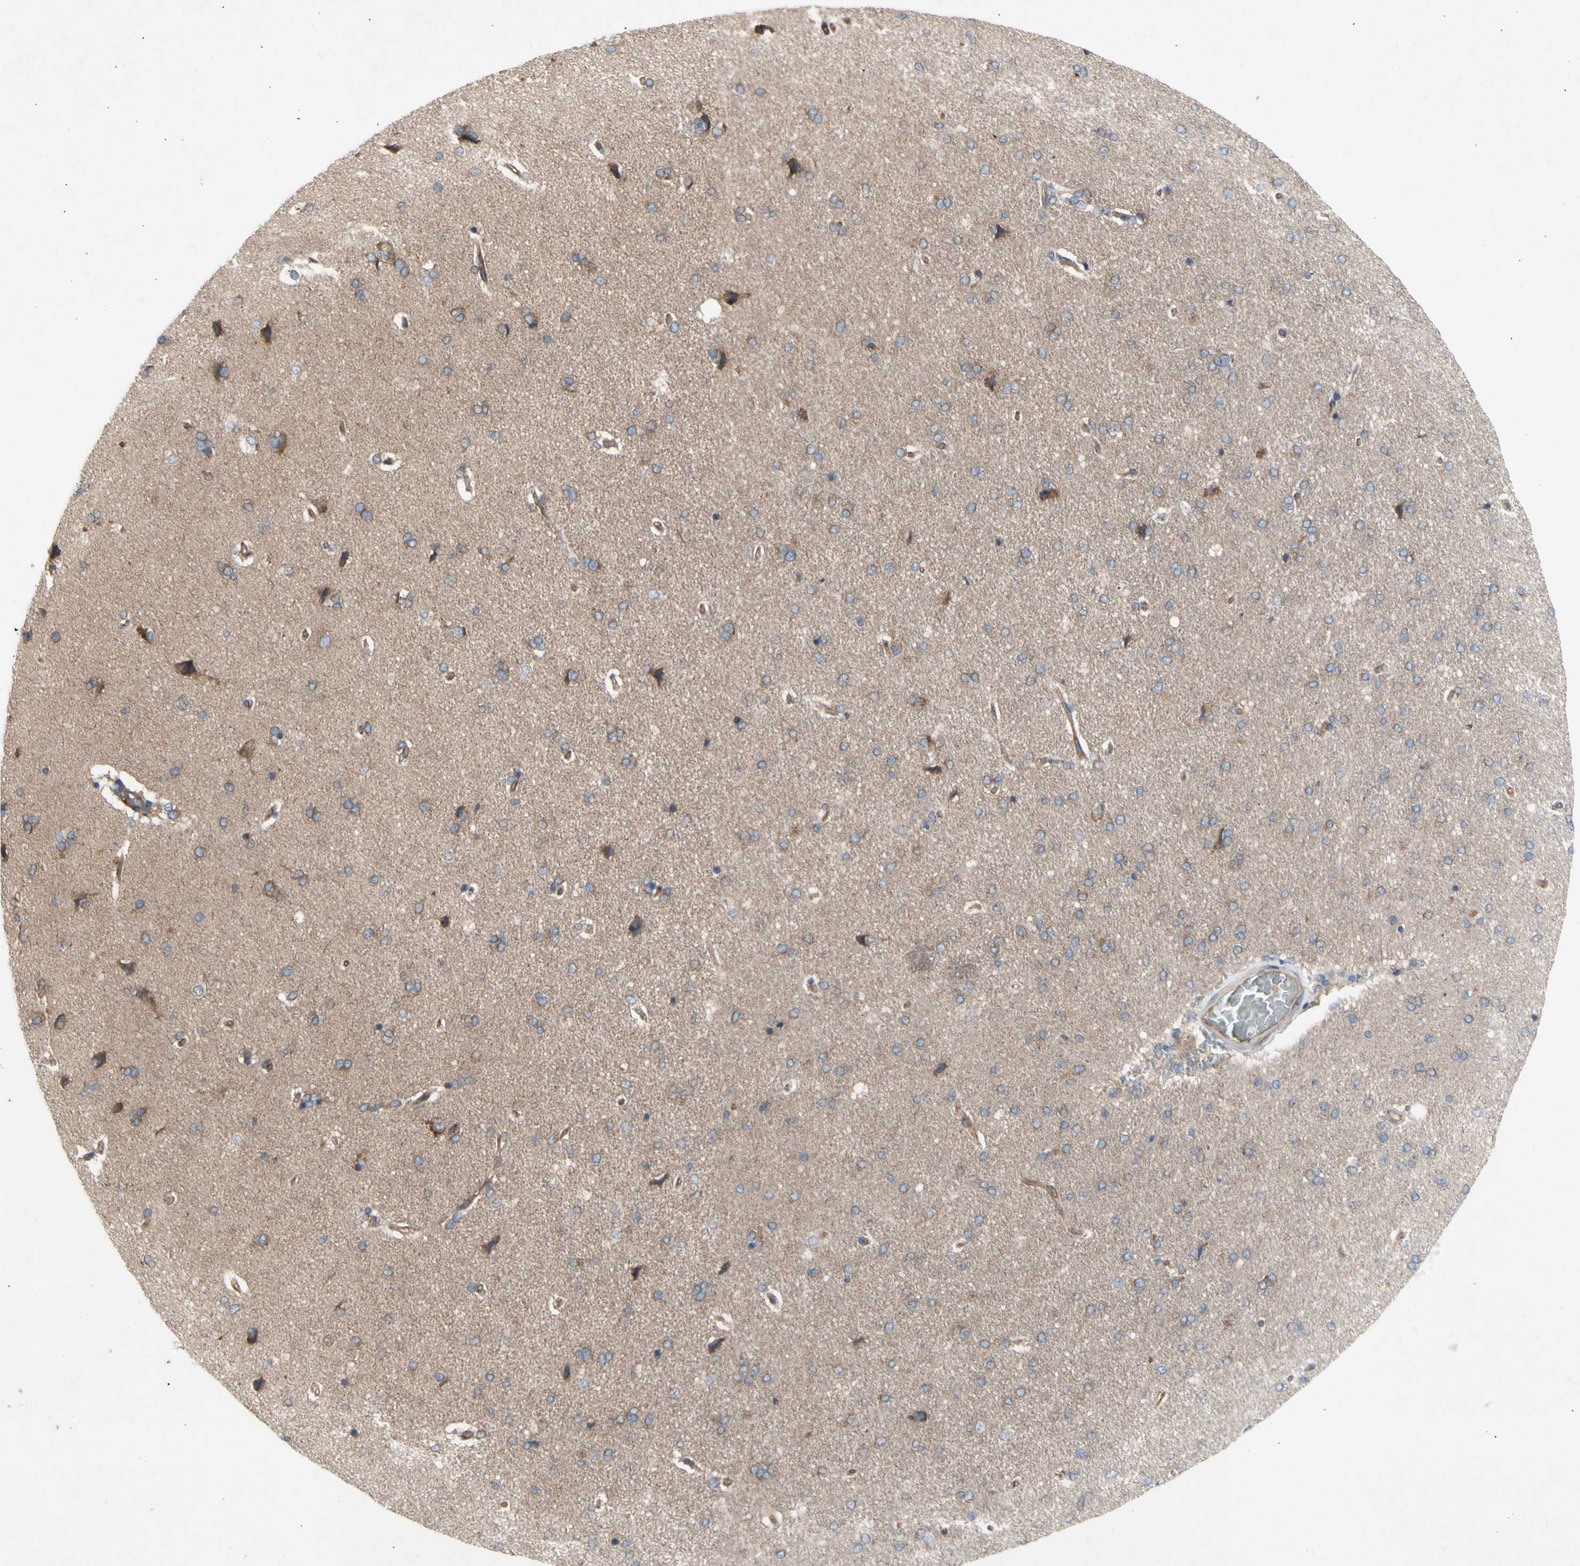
{"staining": {"intensity": "moderate", "quantity": "25%-75%", "location": "cytoplasmic/membranous"}, "tissue": "cerebral cortex", "cell_type": "Endothelial cells", "image_type": "normal", "snomed": [{"axis": "morphology", "description": "Normal tissue, NOS"}, {"axis": "topography", "description": "Cerebral cortex"}], "caption": "Immunohistochemistry (IHC) (DAB) staining of benign human cerebral cortex demonstrates moderate cytoplasmic/membranous protein expression in about 25%-75% of endothelial cells. The staining was performed using DAB to visualize the protein expression in brown, while the nuclei were stained in blue with hematoxylin (Magnification: 20x).", "gene": "KLC1", "patient": {"sex": "male", "age": 62}}